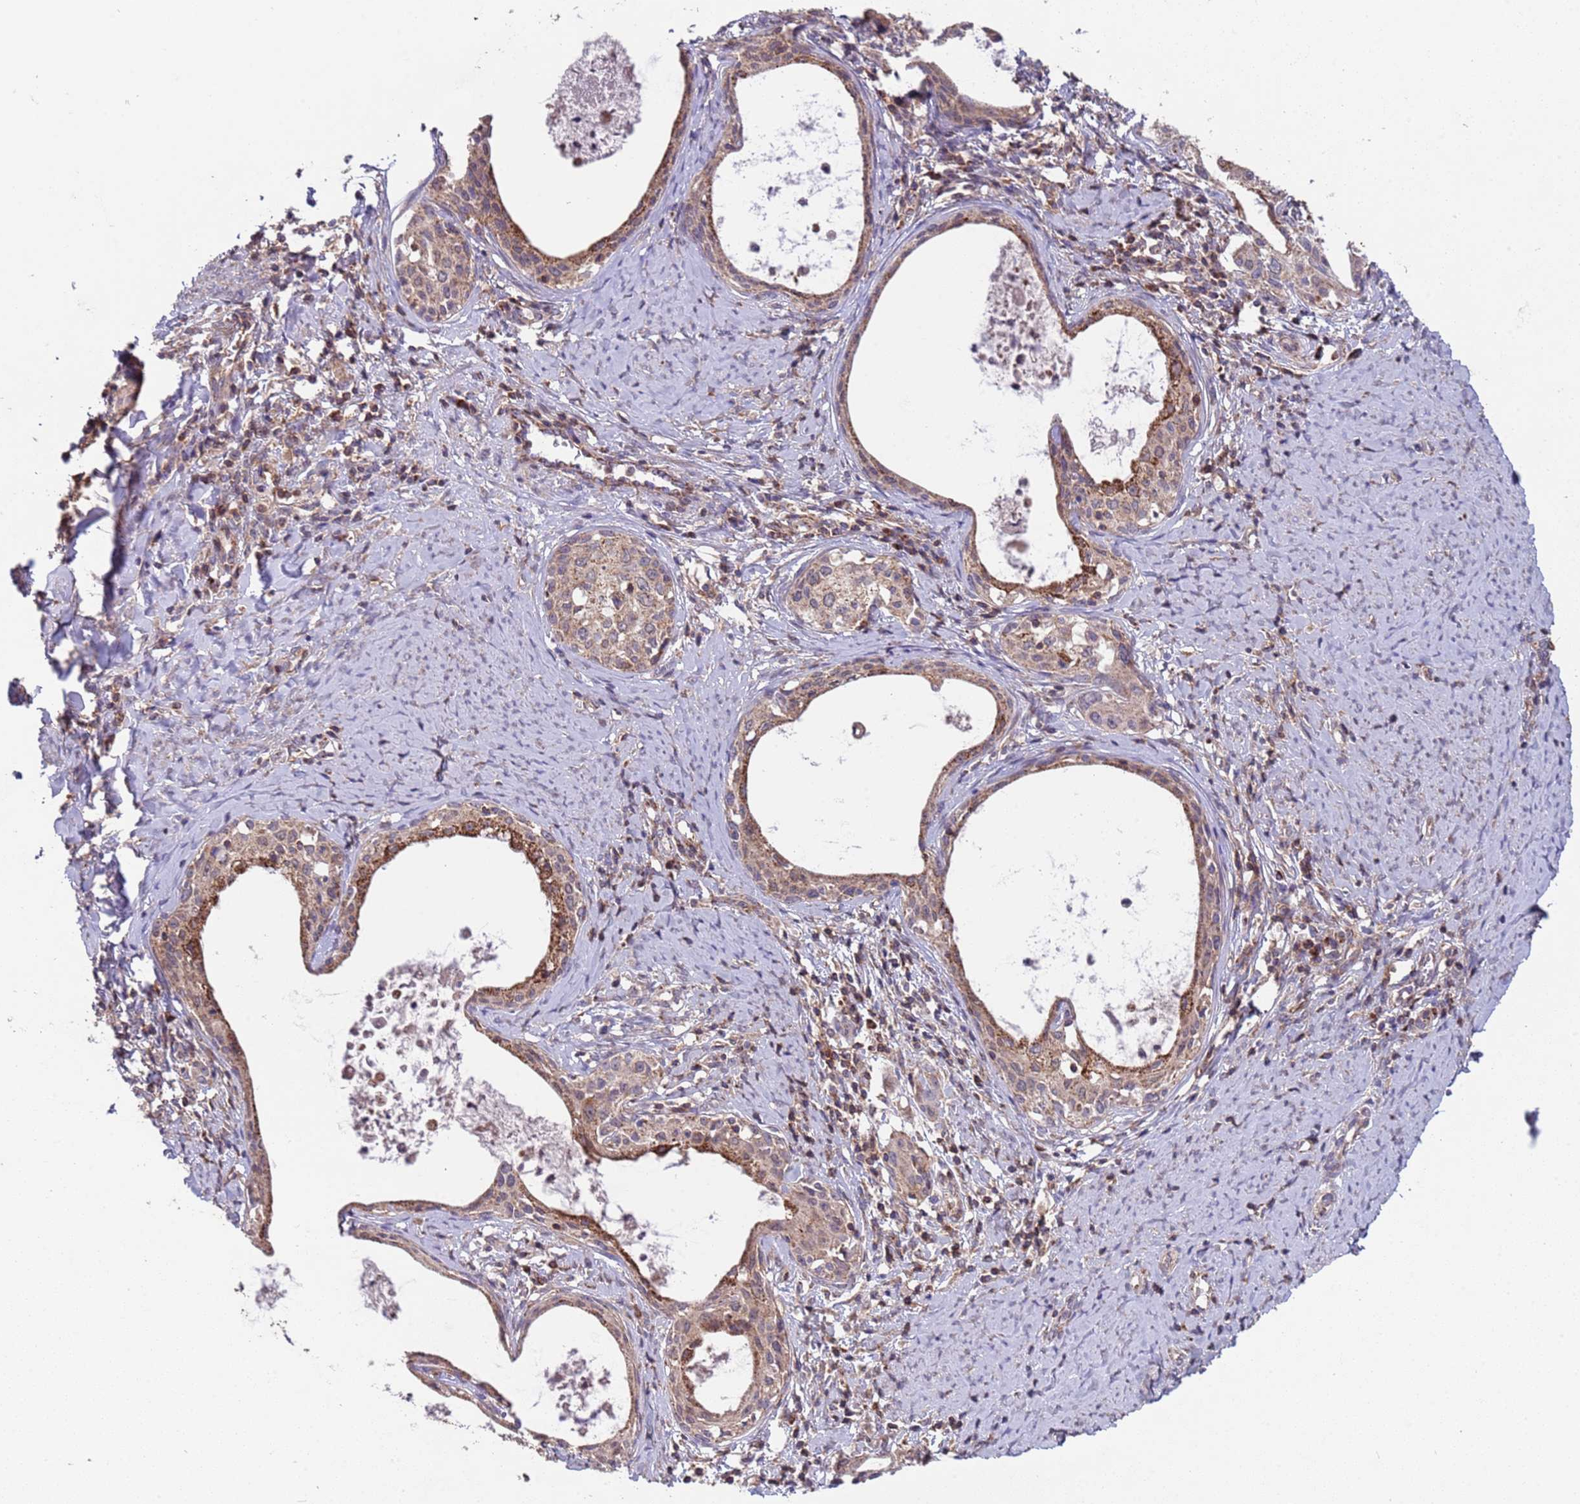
{"staining": {"intensity": "moderate", "quantity": "25%-75%", "location": "cytoplasmic/membranous"}, "tissue": "cervical cancer", "cell_type": "Tumor cells", "image_type": "cancer", "snomed": [{"axis": "morphology", "description": "Squamous cell carcinoma, NOS"}, {"axis": "morphology", "description": "Adenocarcinoma, NOS"}, {"axis": "topography", "description": "Cervix"}], "caption": "Protein expression analysis of cervical adenocarcinoma exhibits moderate cytoplasmic/membranous staining in approximately 25%-75% of tumor cells.", "gene": "ACAD8", "patient": {"sex": "female", "age": 52}}